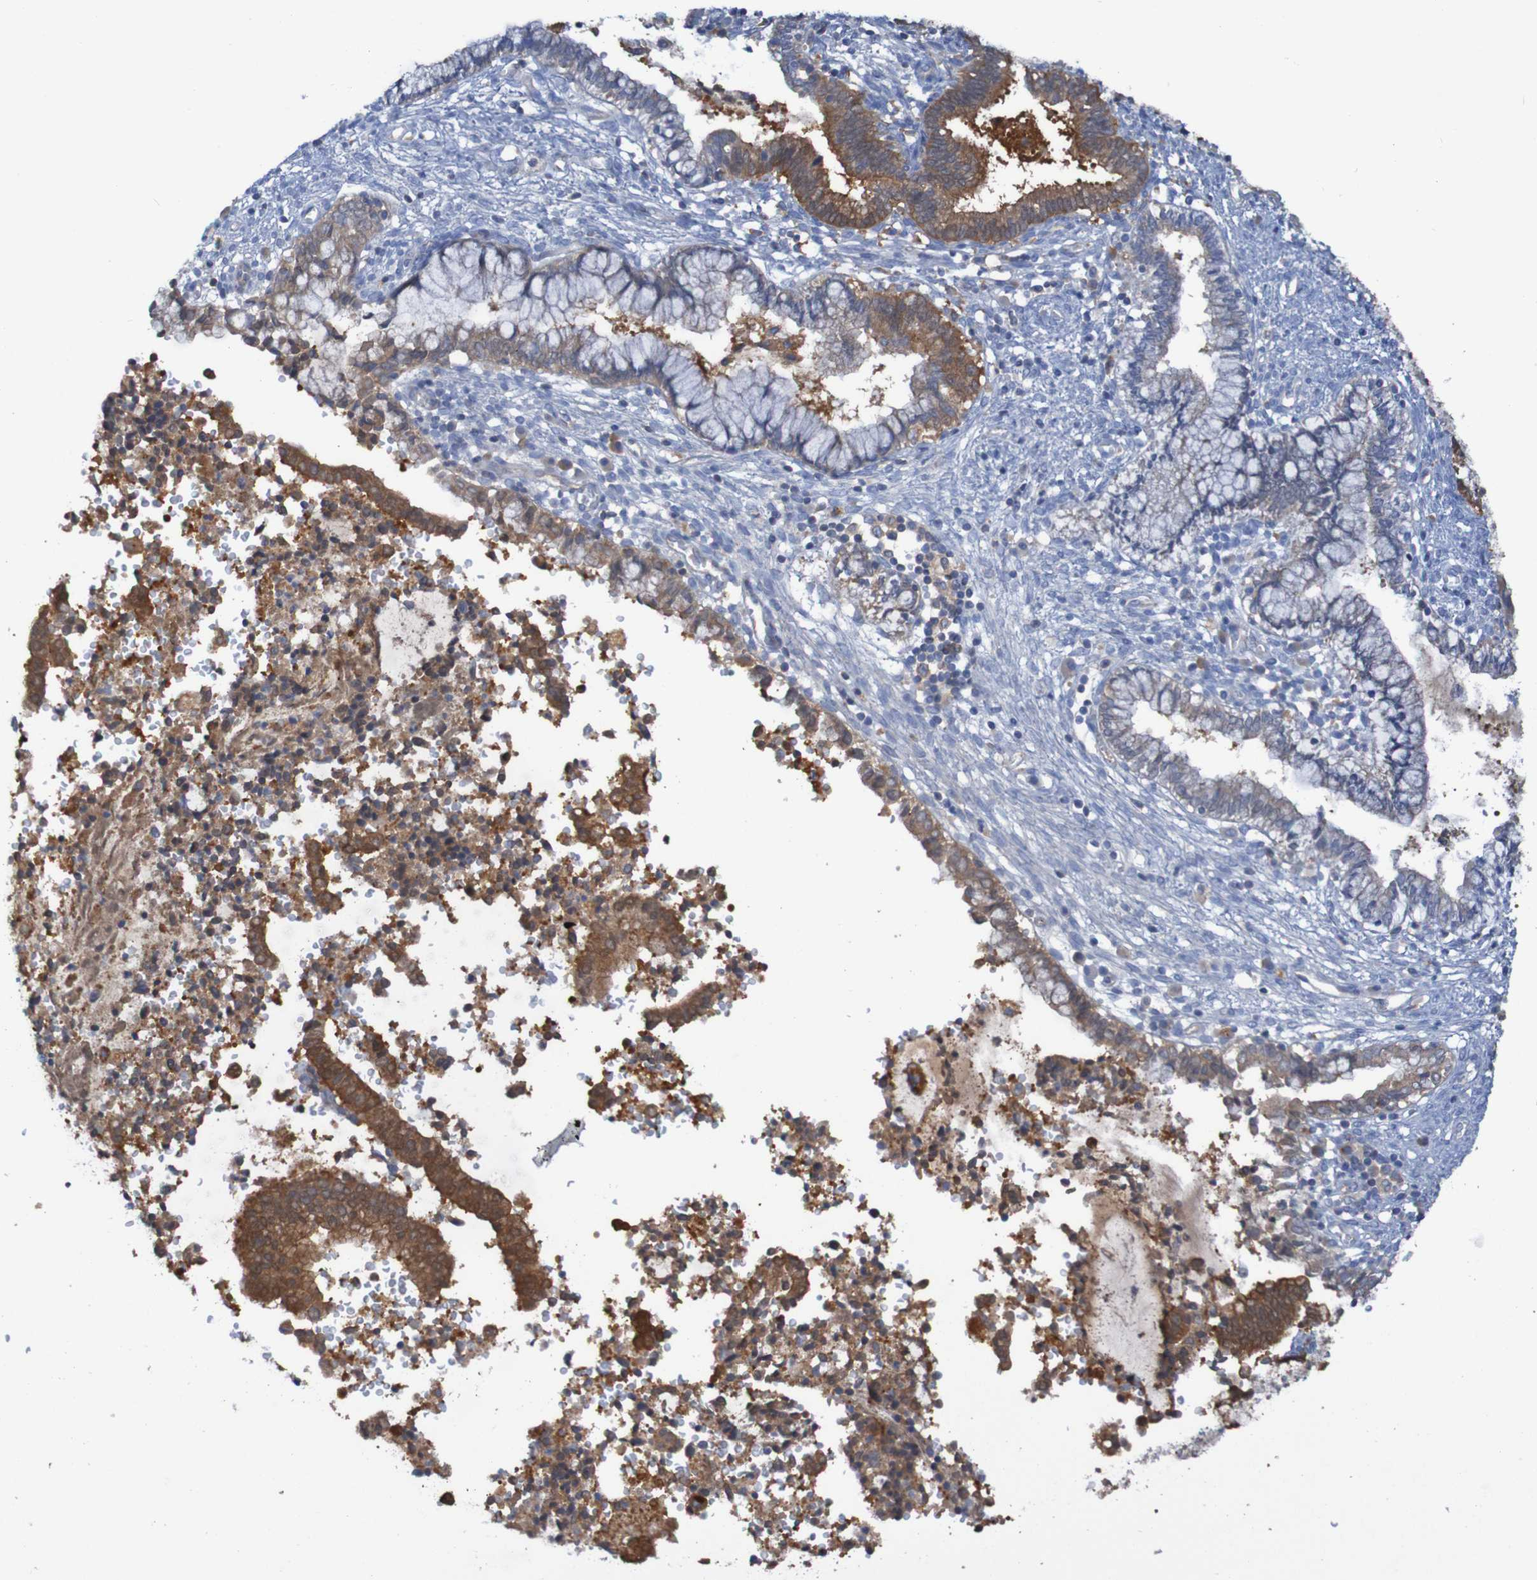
{"staining": {"intensity": "strong", "quantity": "25%-75%", "location": "cytoplasmic/membranous"}, "tissue": "cervical cancer", "cell_type": "Tumor cells", "image_type": "cancer", "snomed": [{"axis": "morphology", "description": "Adenocarcinoma, NOS"}, {"axis": "topography", "description": "Cervix"}], "caption": "High-power microscopy captured an immunohistochemistry photomicrograph of cervical cancer, revealing strong cytoplasmic/membranous staining in approximately 25%-75% of tumor cells.", "gene": "ARHGEF16", "patient": {"sex": "female", "age": 44}}